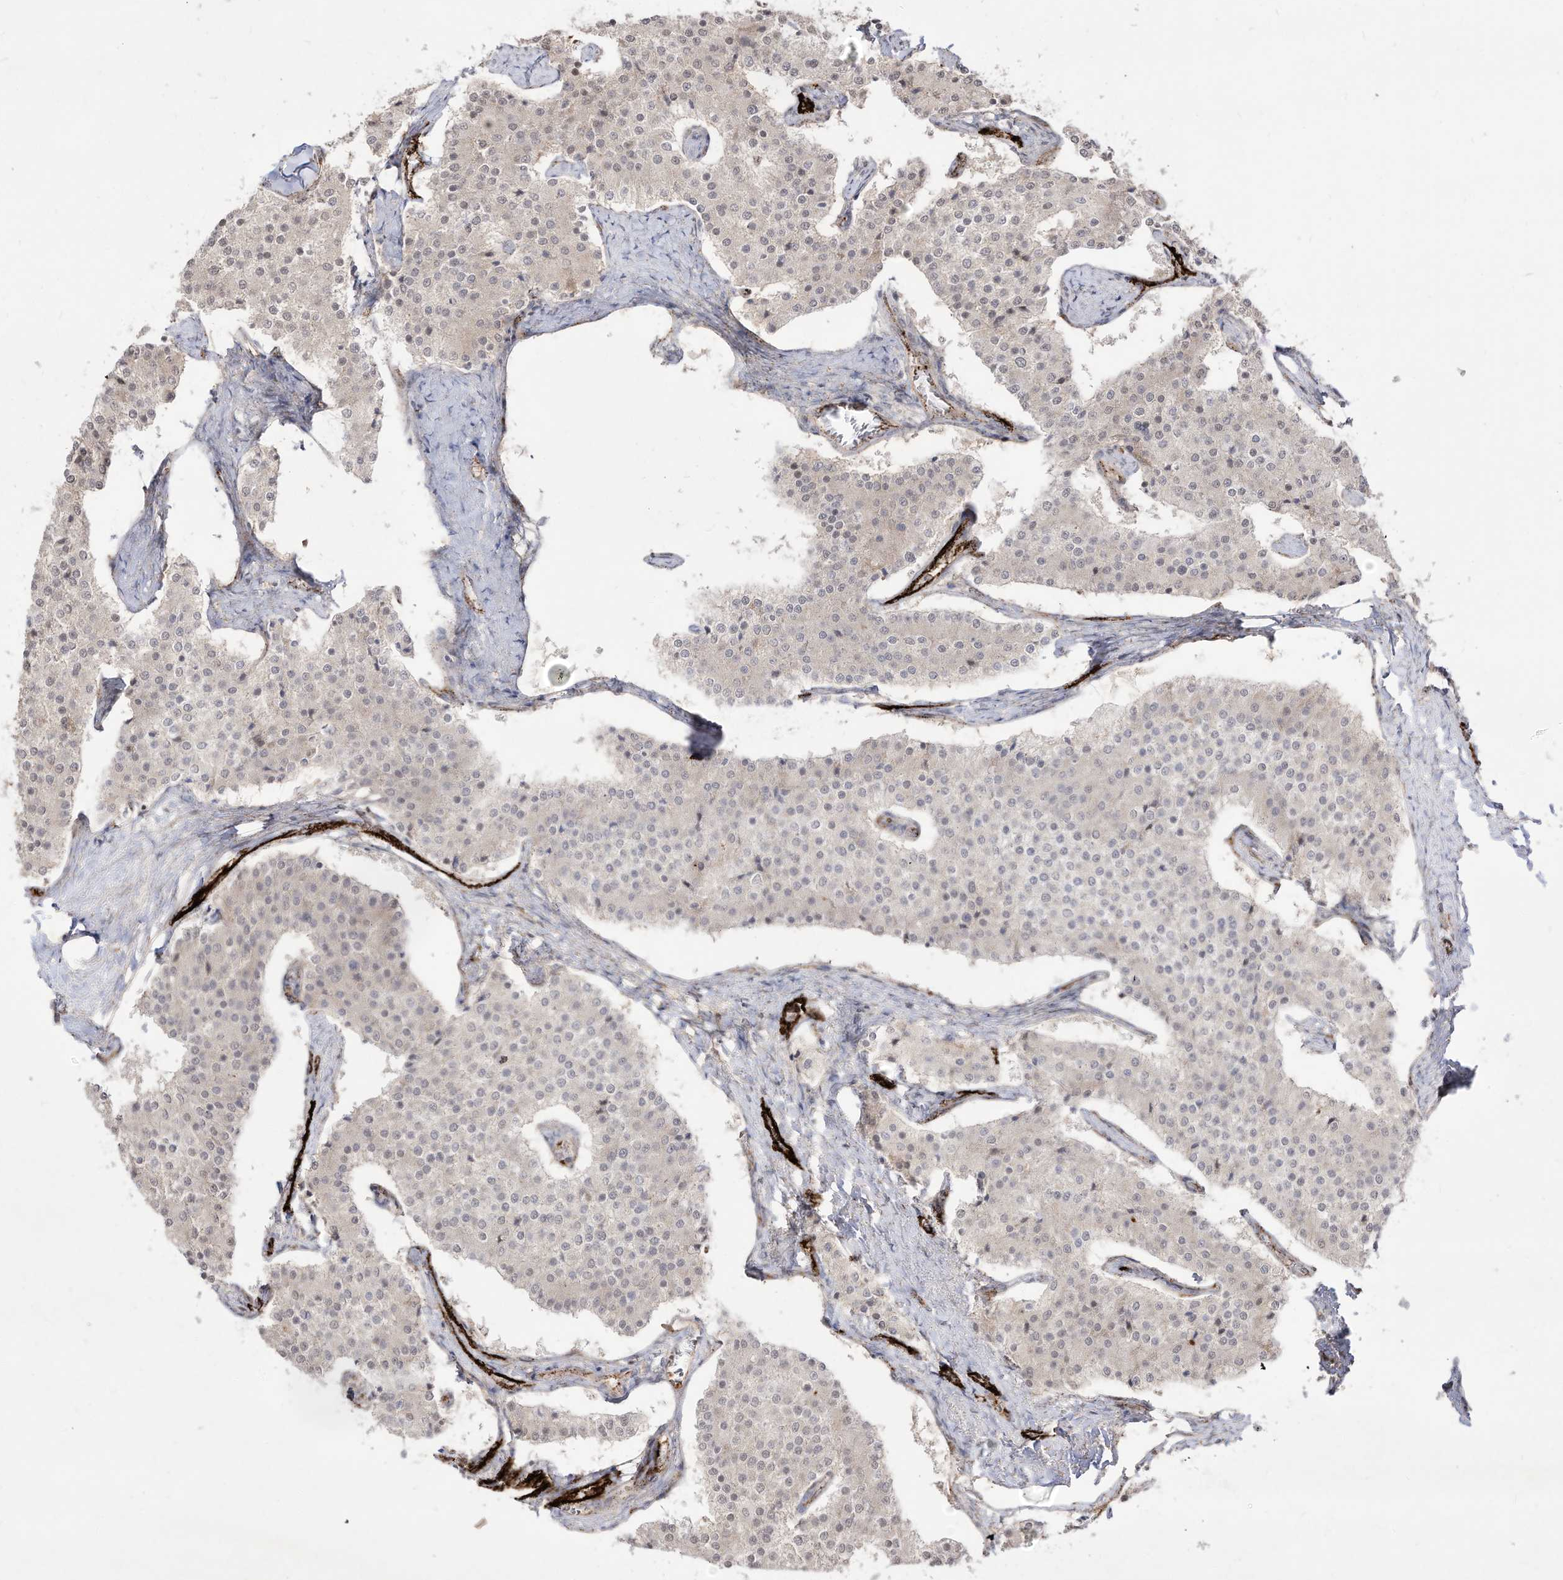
{"staining": {"intensity": "weak", "quantity": "<25%", "location": "cytoplasmic/membranous"}, "tissue": "carcinoid", "cell_type": "Tumor cells", "image_type": "cancer", "snomed": [{"axis": "morphology", "description": "Carcinoid, malignant, NOS"}, {"axis": "topography", "description": "Colon"}], "caption": "This photomicrograph is of carcinoid (malignant) stained with immunohistochemistry to label a protein in brown with the nuclei are counter-stained blue. There is no staining in tumor cells. Nuclei are stained in blue.", "gene": "ZGRF1", "patient": {"sex": "female", "age": 52}}